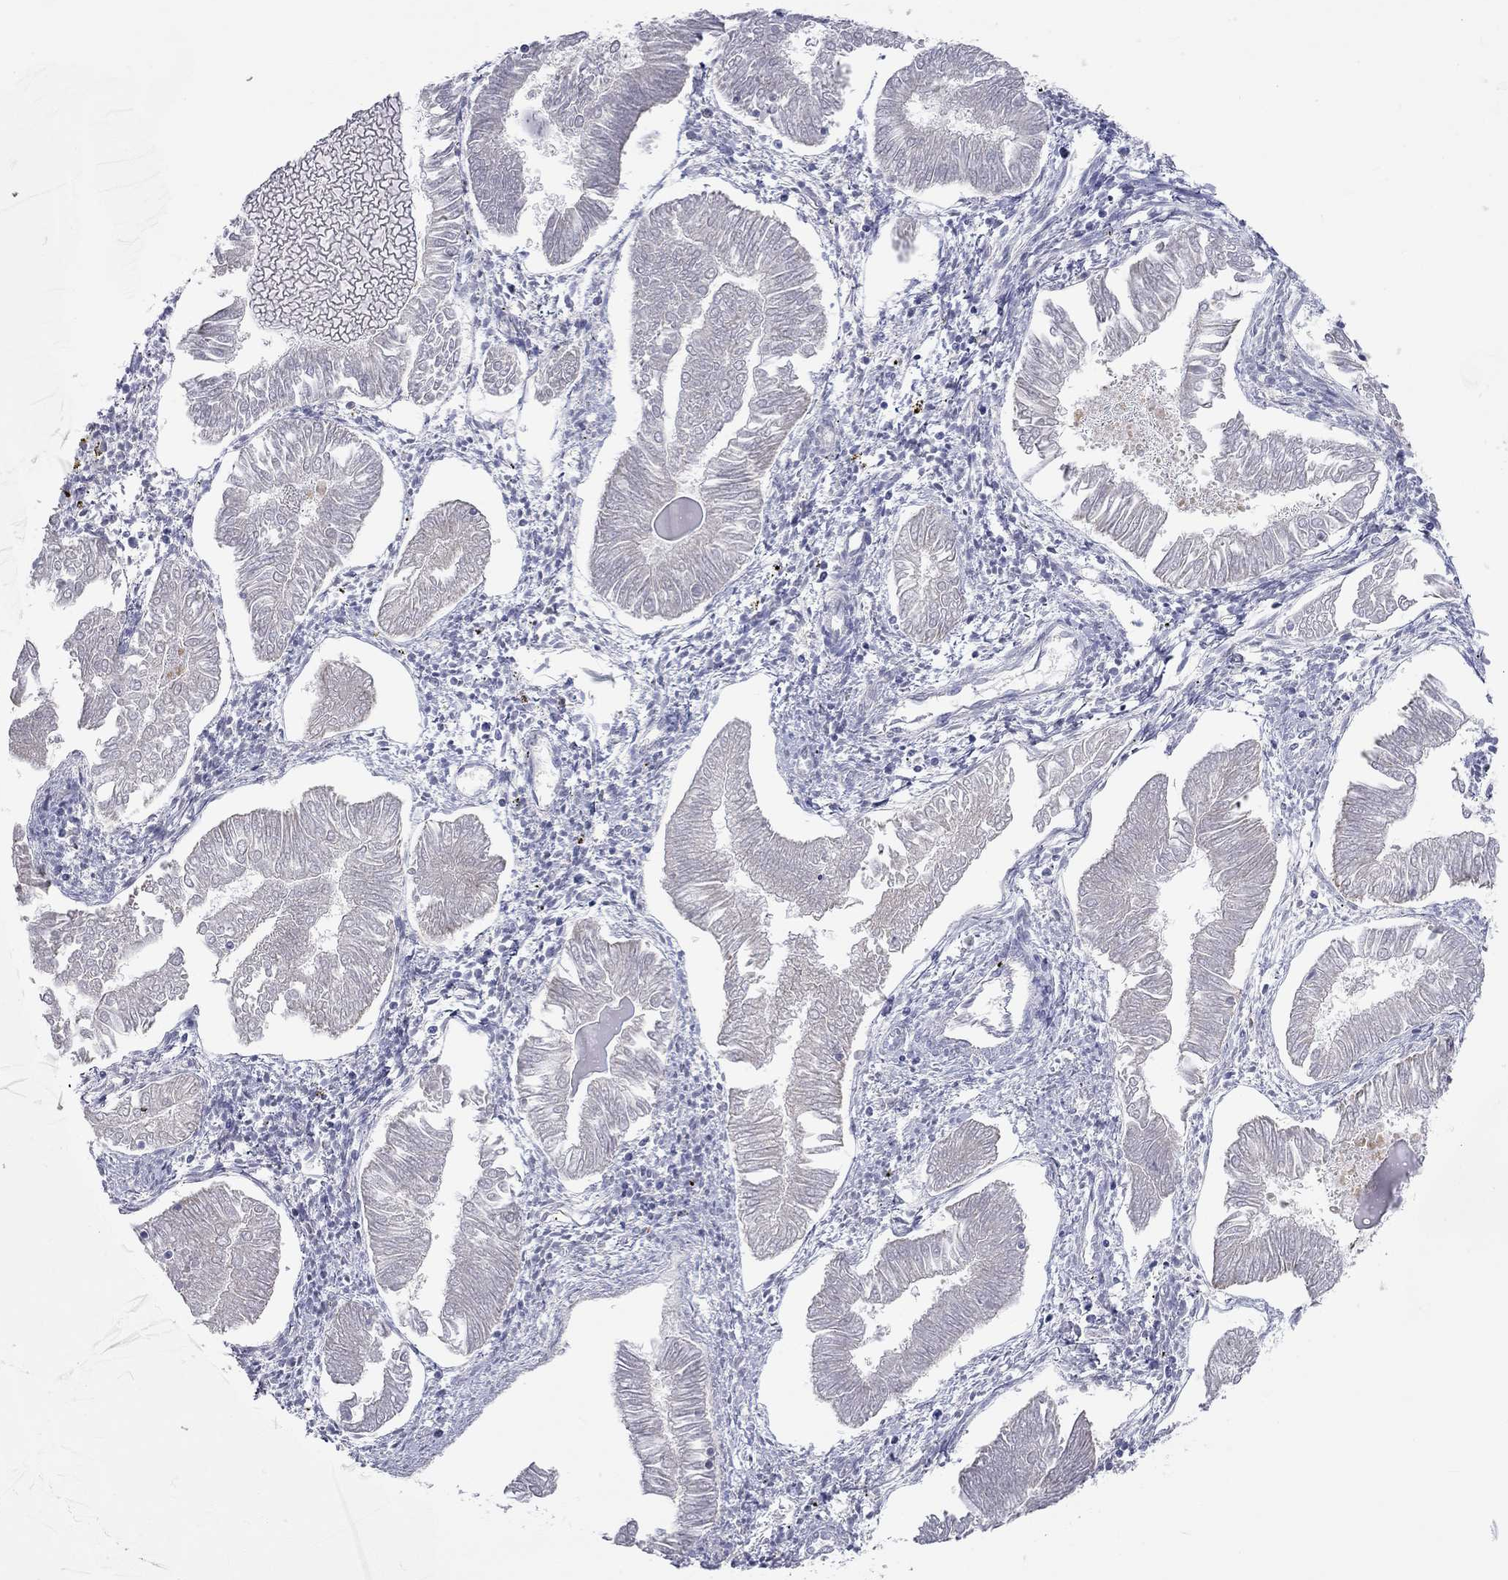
{"staining": {"intensity": "negative", "quantity": "none", "location": "none"}, "tissue": "endometrial cancer", "cell_type": "Tumor cells", "image_type": "cancer", "snomed": [{"axis": "morphology", "description": "Adenocarcinoma, NOS"}, {"axis": "topography", "description": "Endometrium"}], "caption": "Immunohistochemistry (IHC) micrograph of neoplastic tissue: human adenocarcinoma (endometrial) stained with DAB reveals no significant protein staining in tumor cells.", "gene": "RCAN1", "patient": {"sex": "female", "age": 53}}